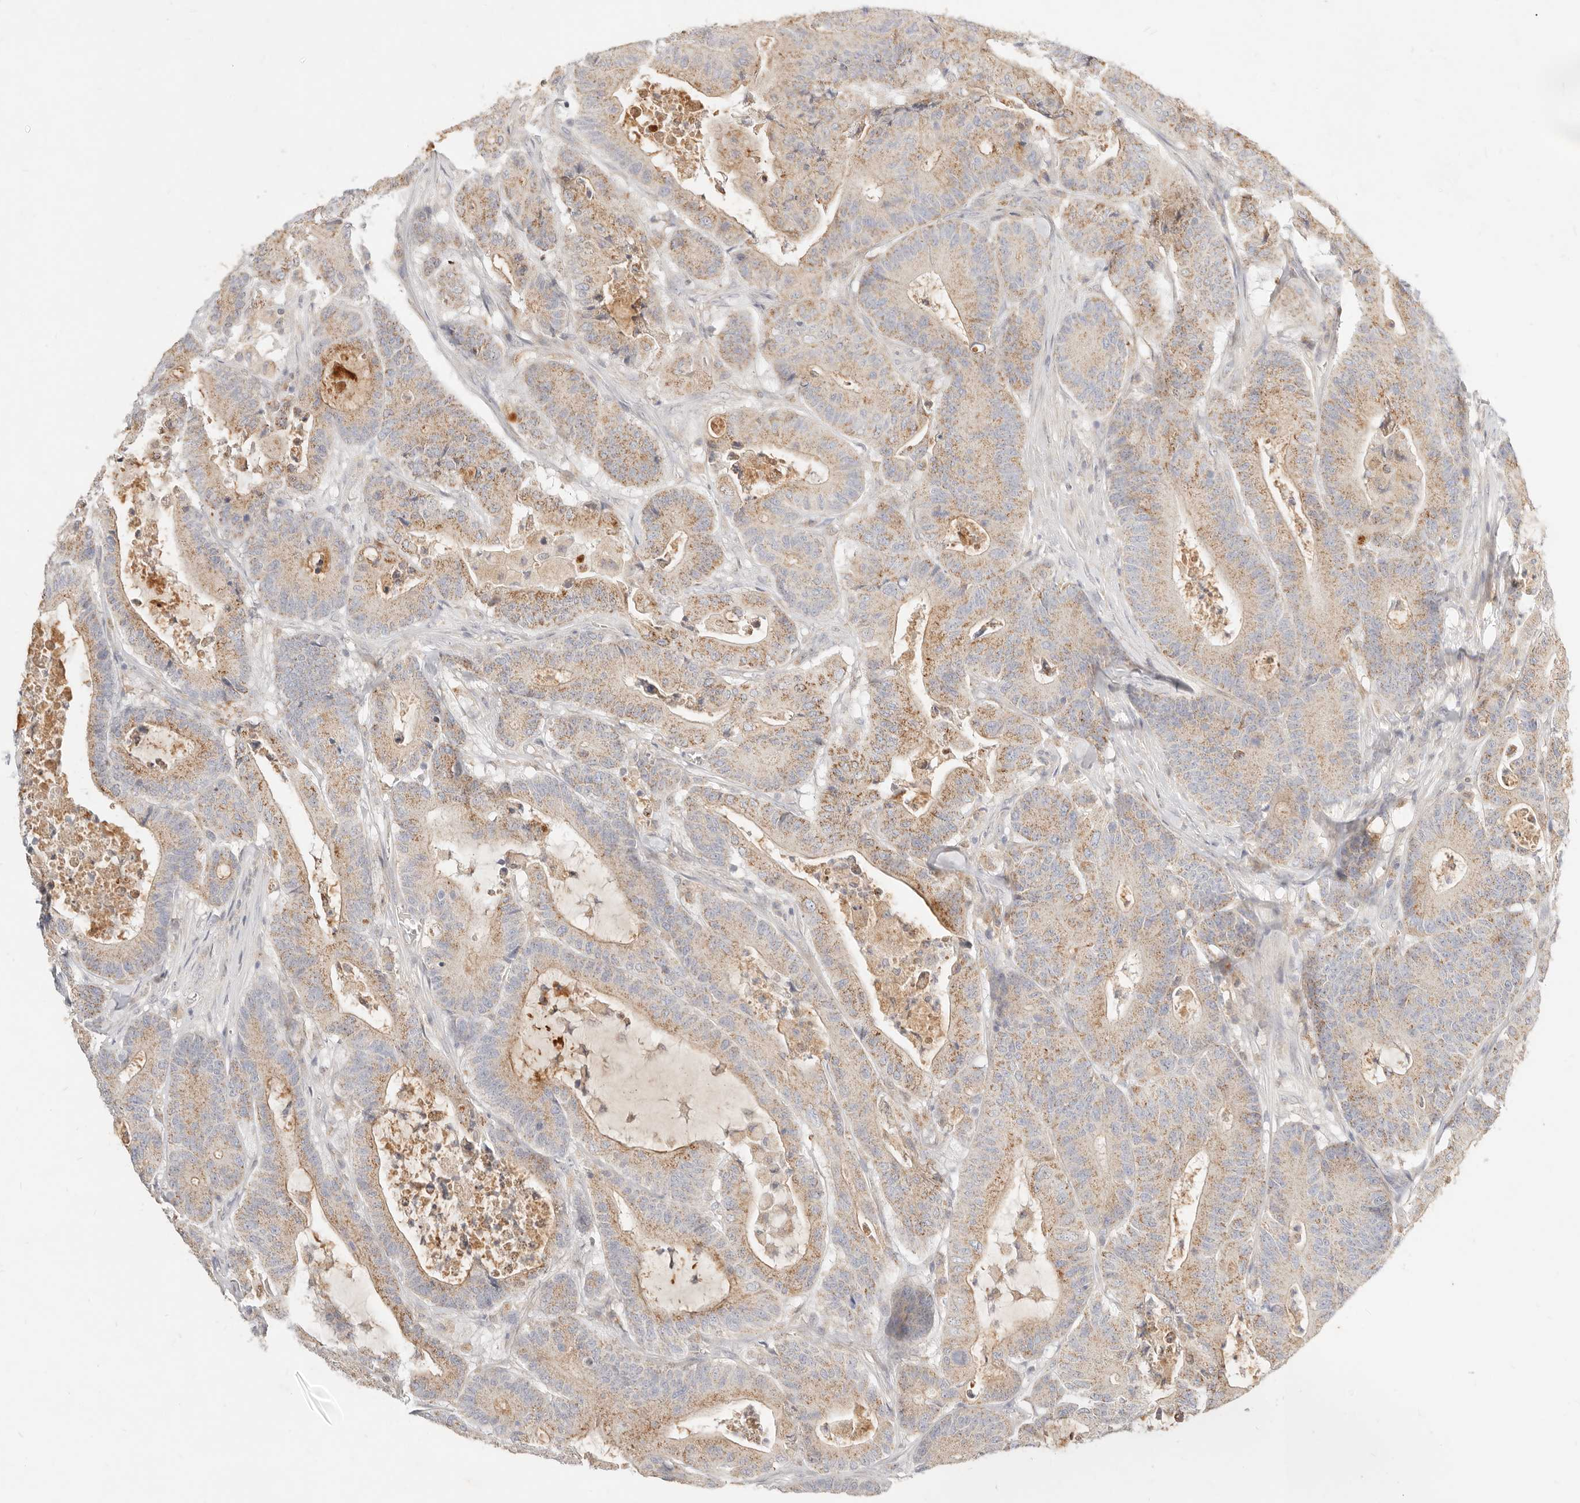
{"staining": {"intensity": "weak", "quantity": ">75%", "location": "cytoplasmic/membranous"}, "tissue": "colorectal cancer", "cell_type": "Tumor cells", "image_type": "cancer", "snomed": [{"axis": "morphology", "description": "Adenocarcinoma, NOS"}, {"axis": "topography", "description": "Colon"}], "caption": "An IHC micrograph of neoplastic tissue is shown. Protein staining in brown shows weak cytoplasmic/membranous positivity in colorectal cancer (adenocarcinoma) within tumor cells. The protein of interest is shown in brown color, while the nuclei are stained blue.", "gene": "ACOX1", "patient": {"sex": "female", "age": 84}}